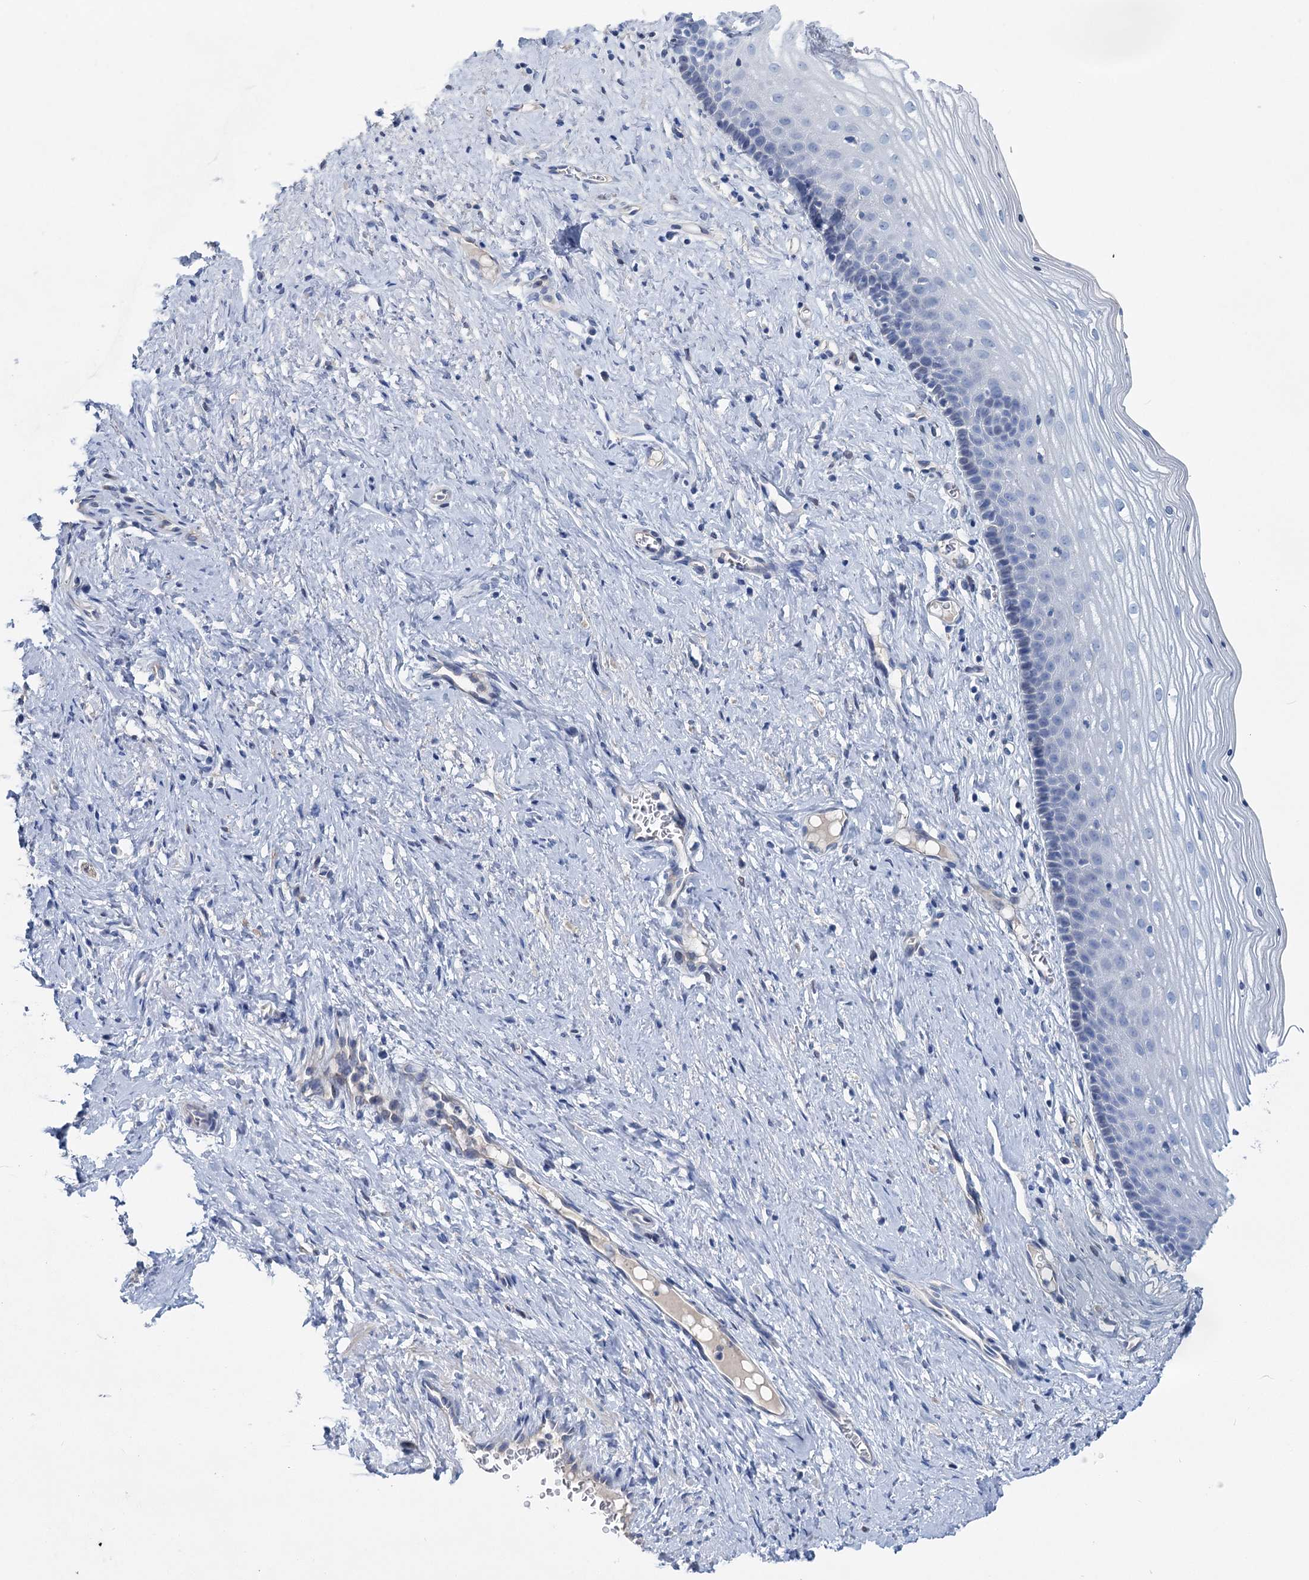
{"staining": {"intensity": "negative", "quantity": "none", "location": "none"}, "tissue": "cervix", "cell_type": "Glandular cells", "image_type": "normal", "snomed": [{"axis": "morphology", "description": "Normal tissue, NOS"}, {"axis": "topography", "description": "Cervix"}], "caption": "High power microscopy micrograph of an immunohistochemistry (IHC) histopathology image of benign cervix, revealing no significant positivity in glandular cells. The staining was performed using DAB (3,3'-diaminobenzidine) to visualize the protein expression in brown, while the nuclei were stained in blue with hematoxylin (Magnification: 20x).", "gene": "CHDH", "patient": {"sex": "female", "age": 42}}